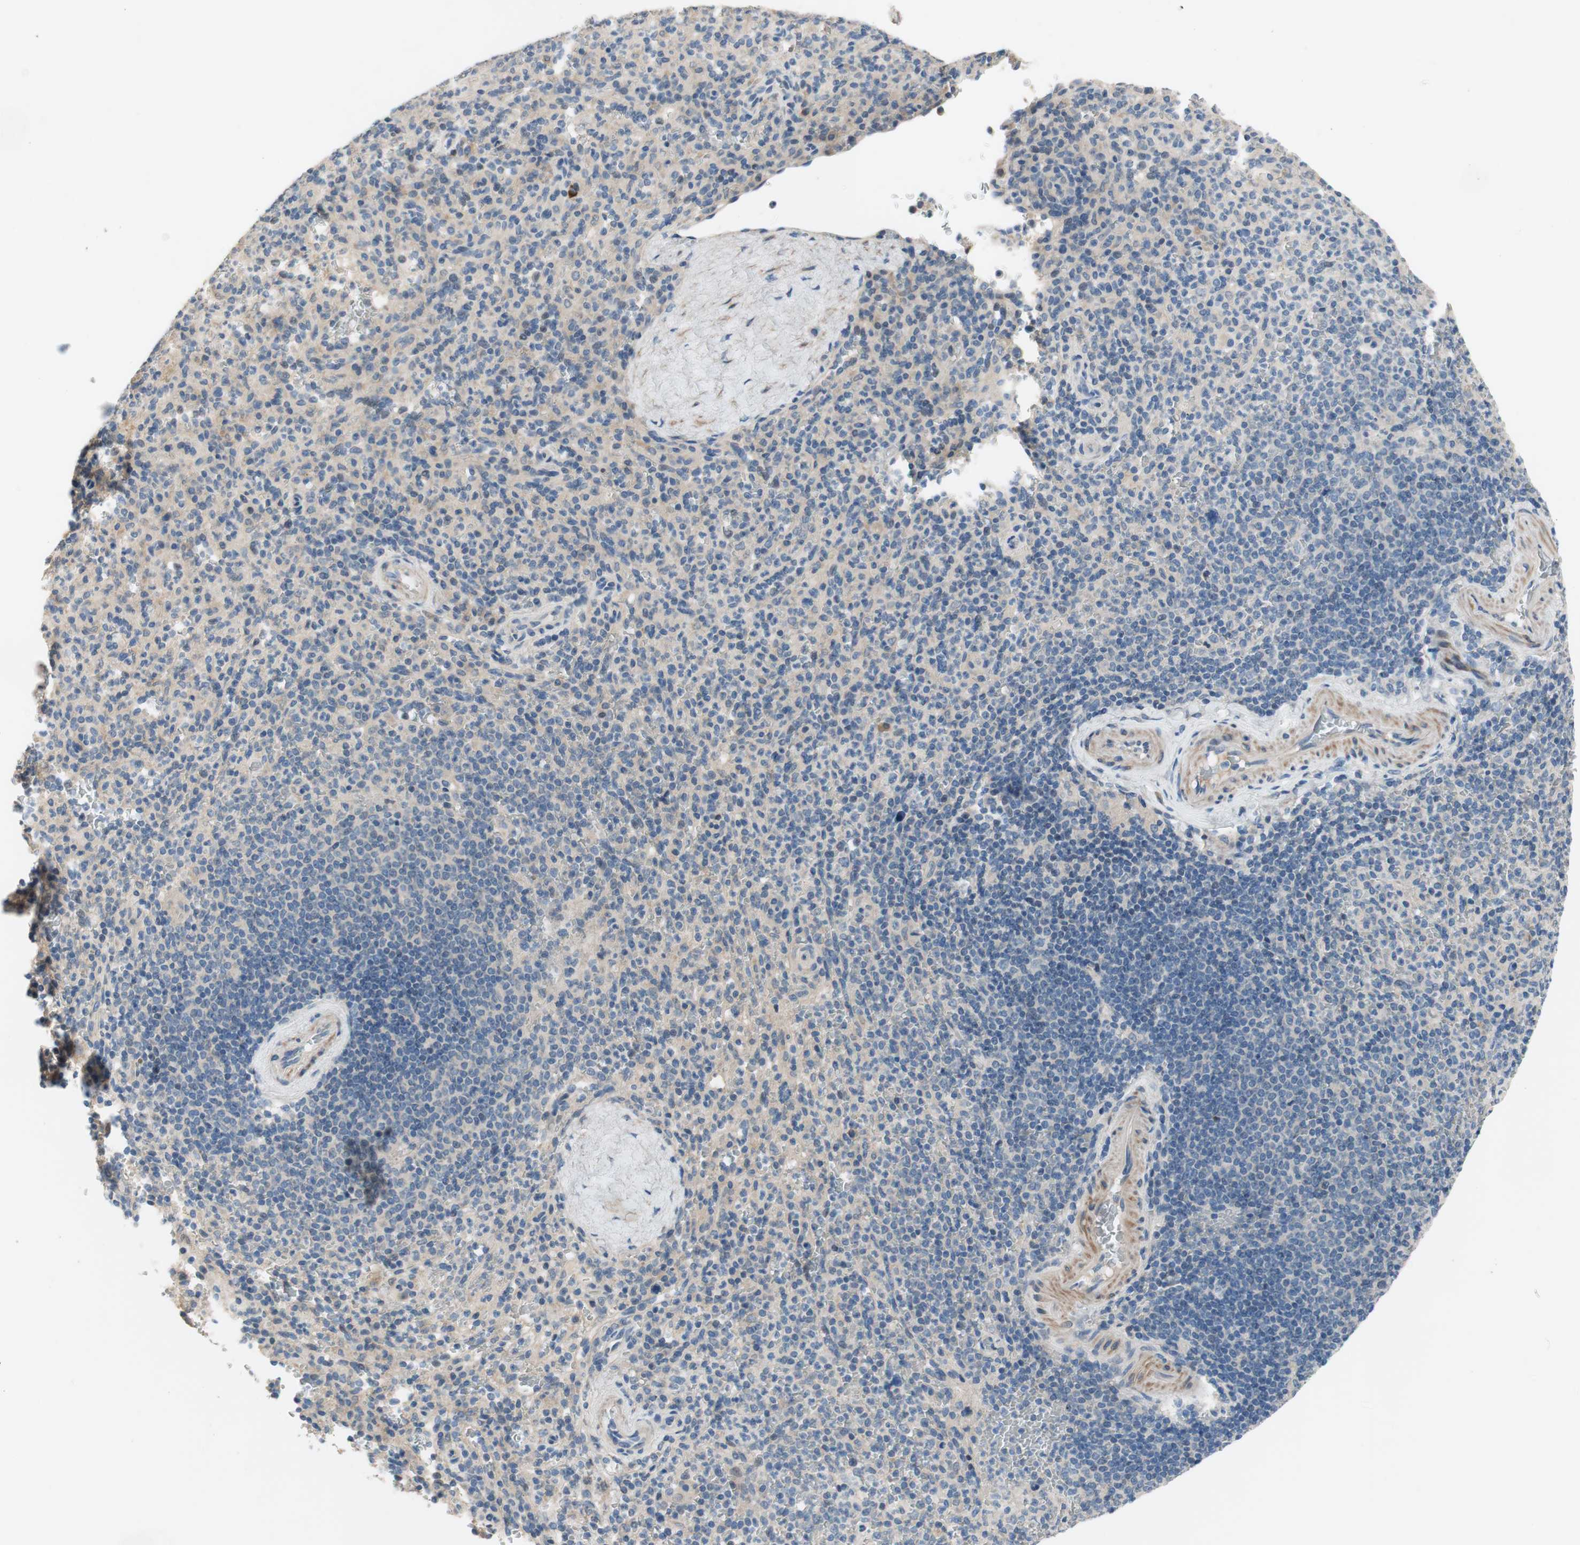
{"staining": {"intensity": "negative", "quantity": "none", "location": "none"}, "tissue": "spleen", "cell_type": "Cells in red pulp", "image_type": "normal", "snomed": [{"axis": "morphology", "description": "Normal tissue, NOS"}, {"axis": "topography", "description": "Spleen"}], "caption": "Cells in red pulp show no significant protein expression in unremarkable spleen. (DAB IHC visualized using brightfield microscopy, high magnification).", "gene": "TACR3", "patient": {"sex": "male", "age": 36}}